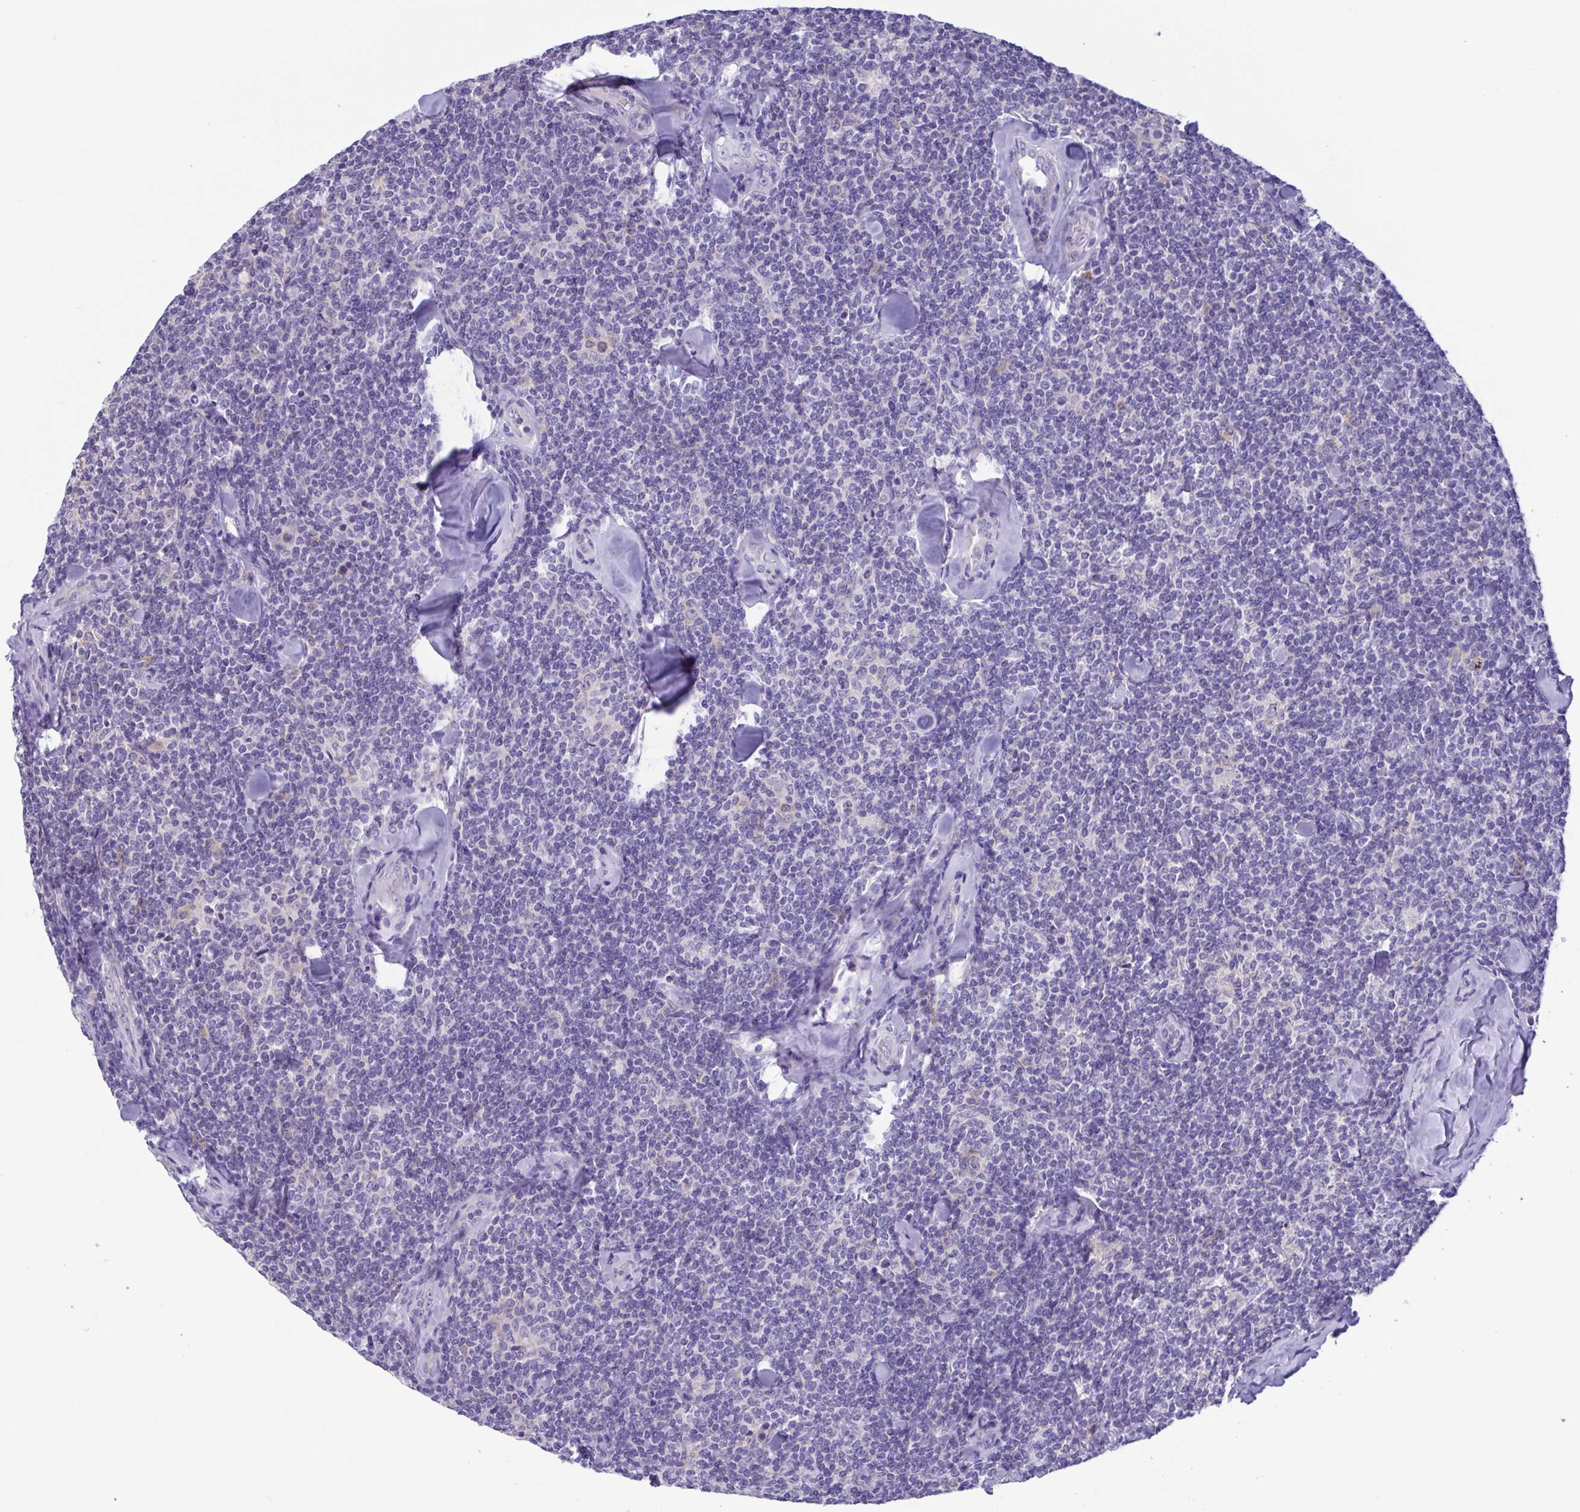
{"staining": {"intensity": "negative", "quantity": "none", "location": "none"}, "tissue": "lymphoma", "cell_type": "Tumor cells", "image_type": "cancer", "snomed": [{"axis": "morphology", "description": "Malignant lymphoma, non-Hodgkin's type, Low grade"}, {"axis": "topography", "description": "Lymph node"}], "caption": "DAB immunohistochemical staining of malignant lymphoma, non-Hodgkin's type (low-grade) displays no significant positivity in tumor cells.", "gene": "TNNI3", "patient": {"sex": "female", "age": 56}}